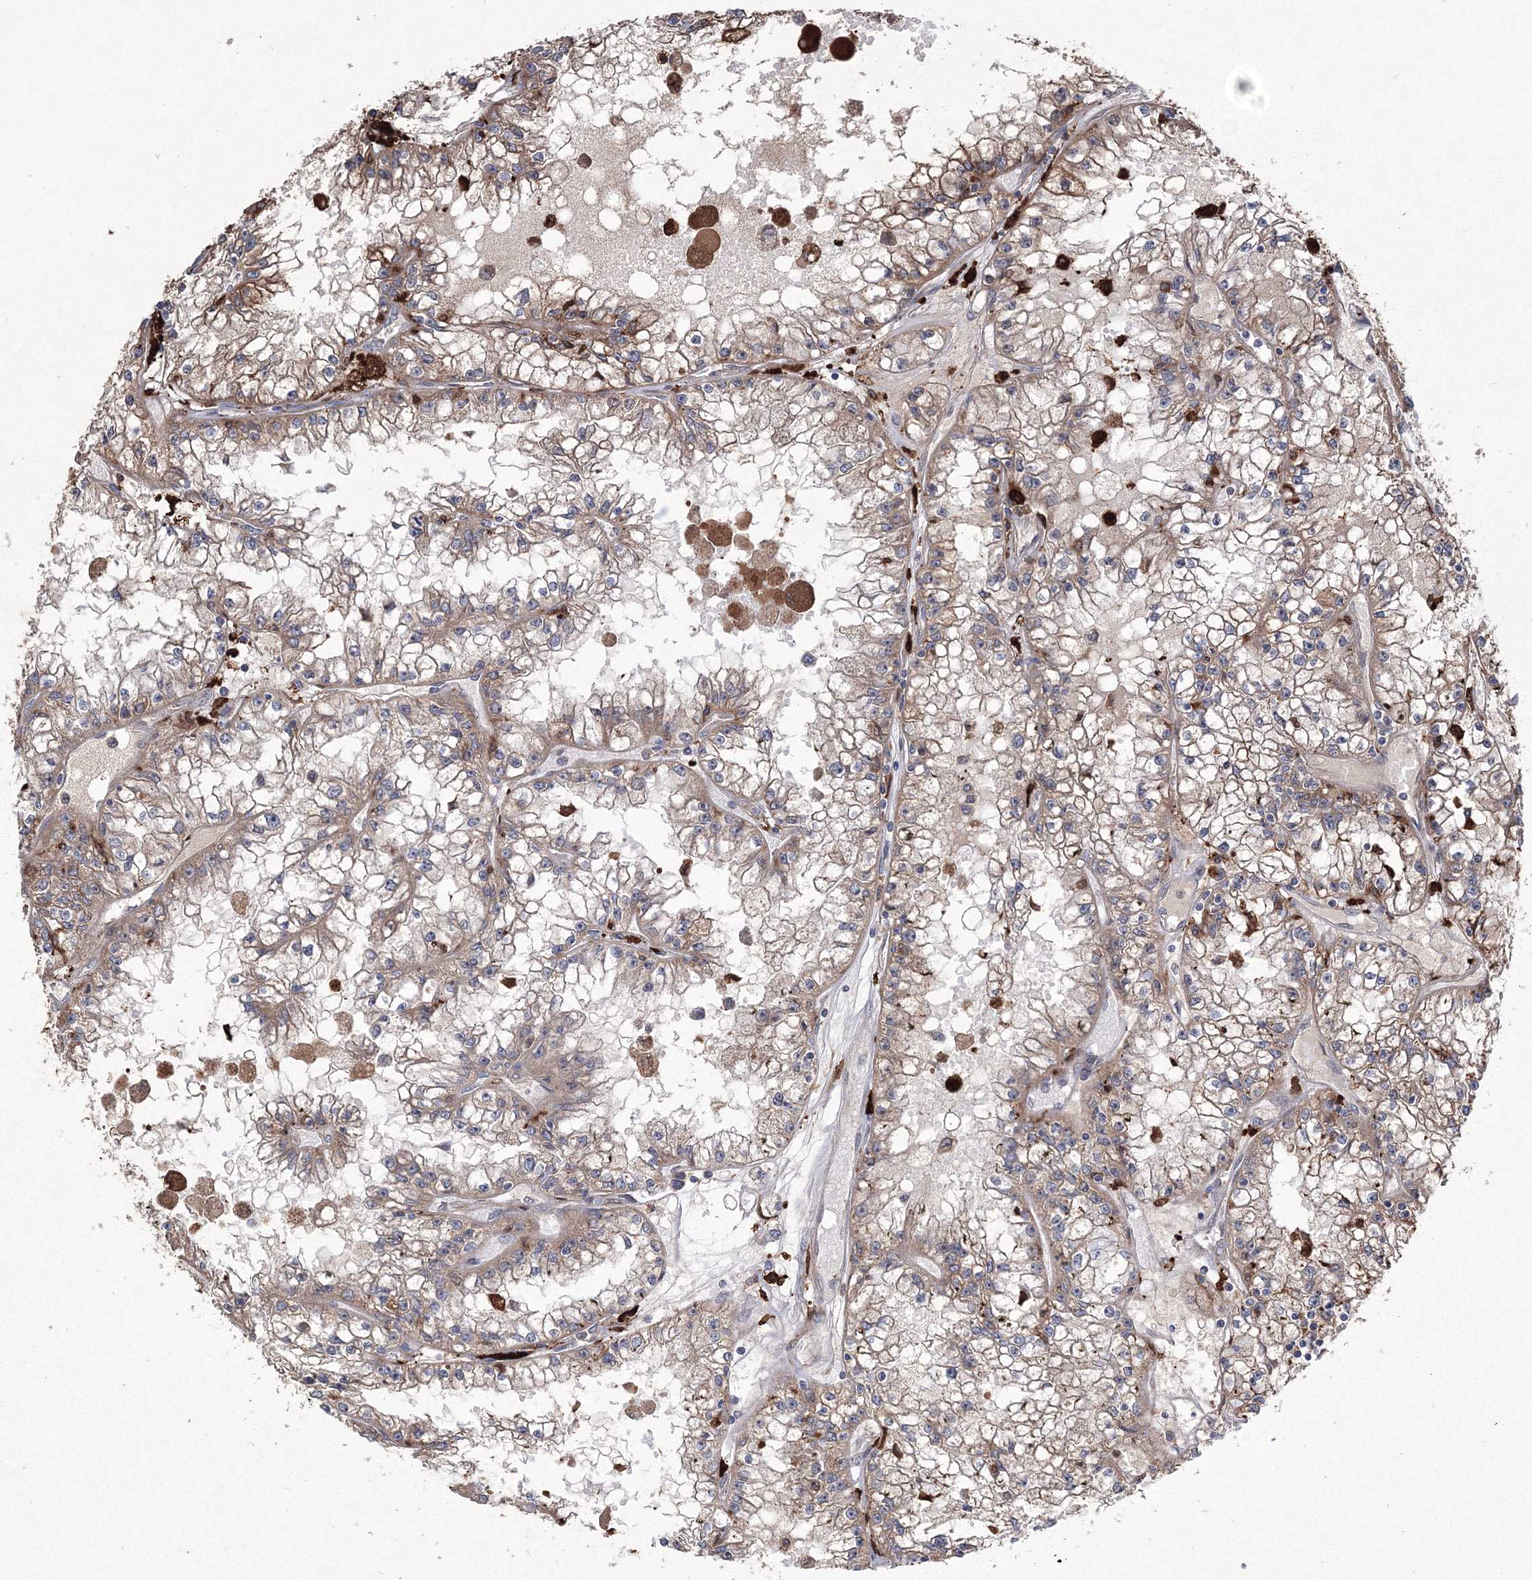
{"staining": {"intensity": "weak", "quantity": ">75%", "location": "cytoplasmic/membranous"}, "tissue": "renal cancer", "cell_type": "Tumor cells", "image_type": "cancer", "snomed": [{"axis": "morphology", "description": "Adenocarcinoma, NOS"}, {"axis": "topography", "description": "Kidney"}], "caption": "IHC staining of renal cancer, which shows low levels of weak cytoplasmic/membranous positivity in approximately >75% of tumor cells indicating weak cytoplasmic/membranous protein positivity. The staining was performed using DAB (brown) for protein detection and nuclei were counterstained in hematoxylin (blue).", "gene": "RANBP3L", "patient": {"sex": "male", "age": 56}}